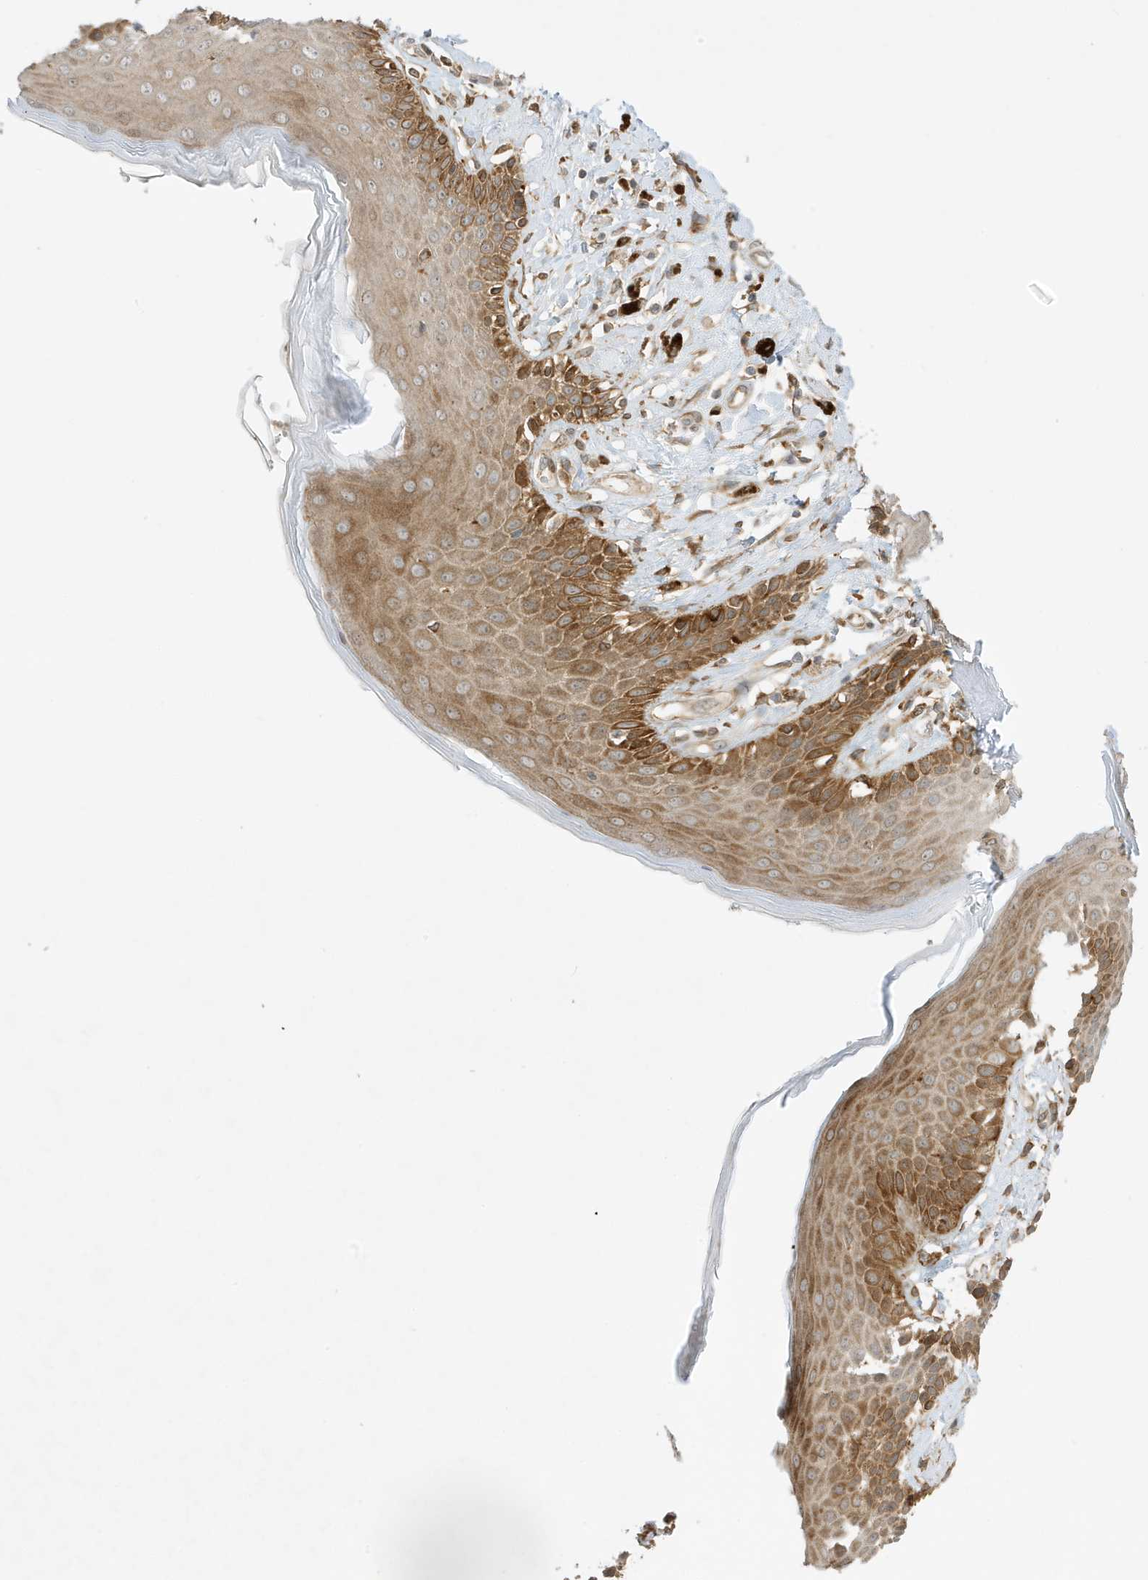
{"staining": {"intensity": "strong", "quantity": ">75%", "location": "cytoplasmic/membranous"}, "tissue": "skin", "cell_type": "Epidermal cells", "image_type": "normal", "snomed": [{"axis": "morphology", "description": "Normal tissue, NOS"}, {"axis": "topography", "description": "Anal"}], "caption": "Human skin stained with a brown dye reveals strong cytoplasmic/membranous positive staining in approximately >75% of epidermal cells.", "gene": "SCARF2", "patient": {"sex": "female", "age": 78}}